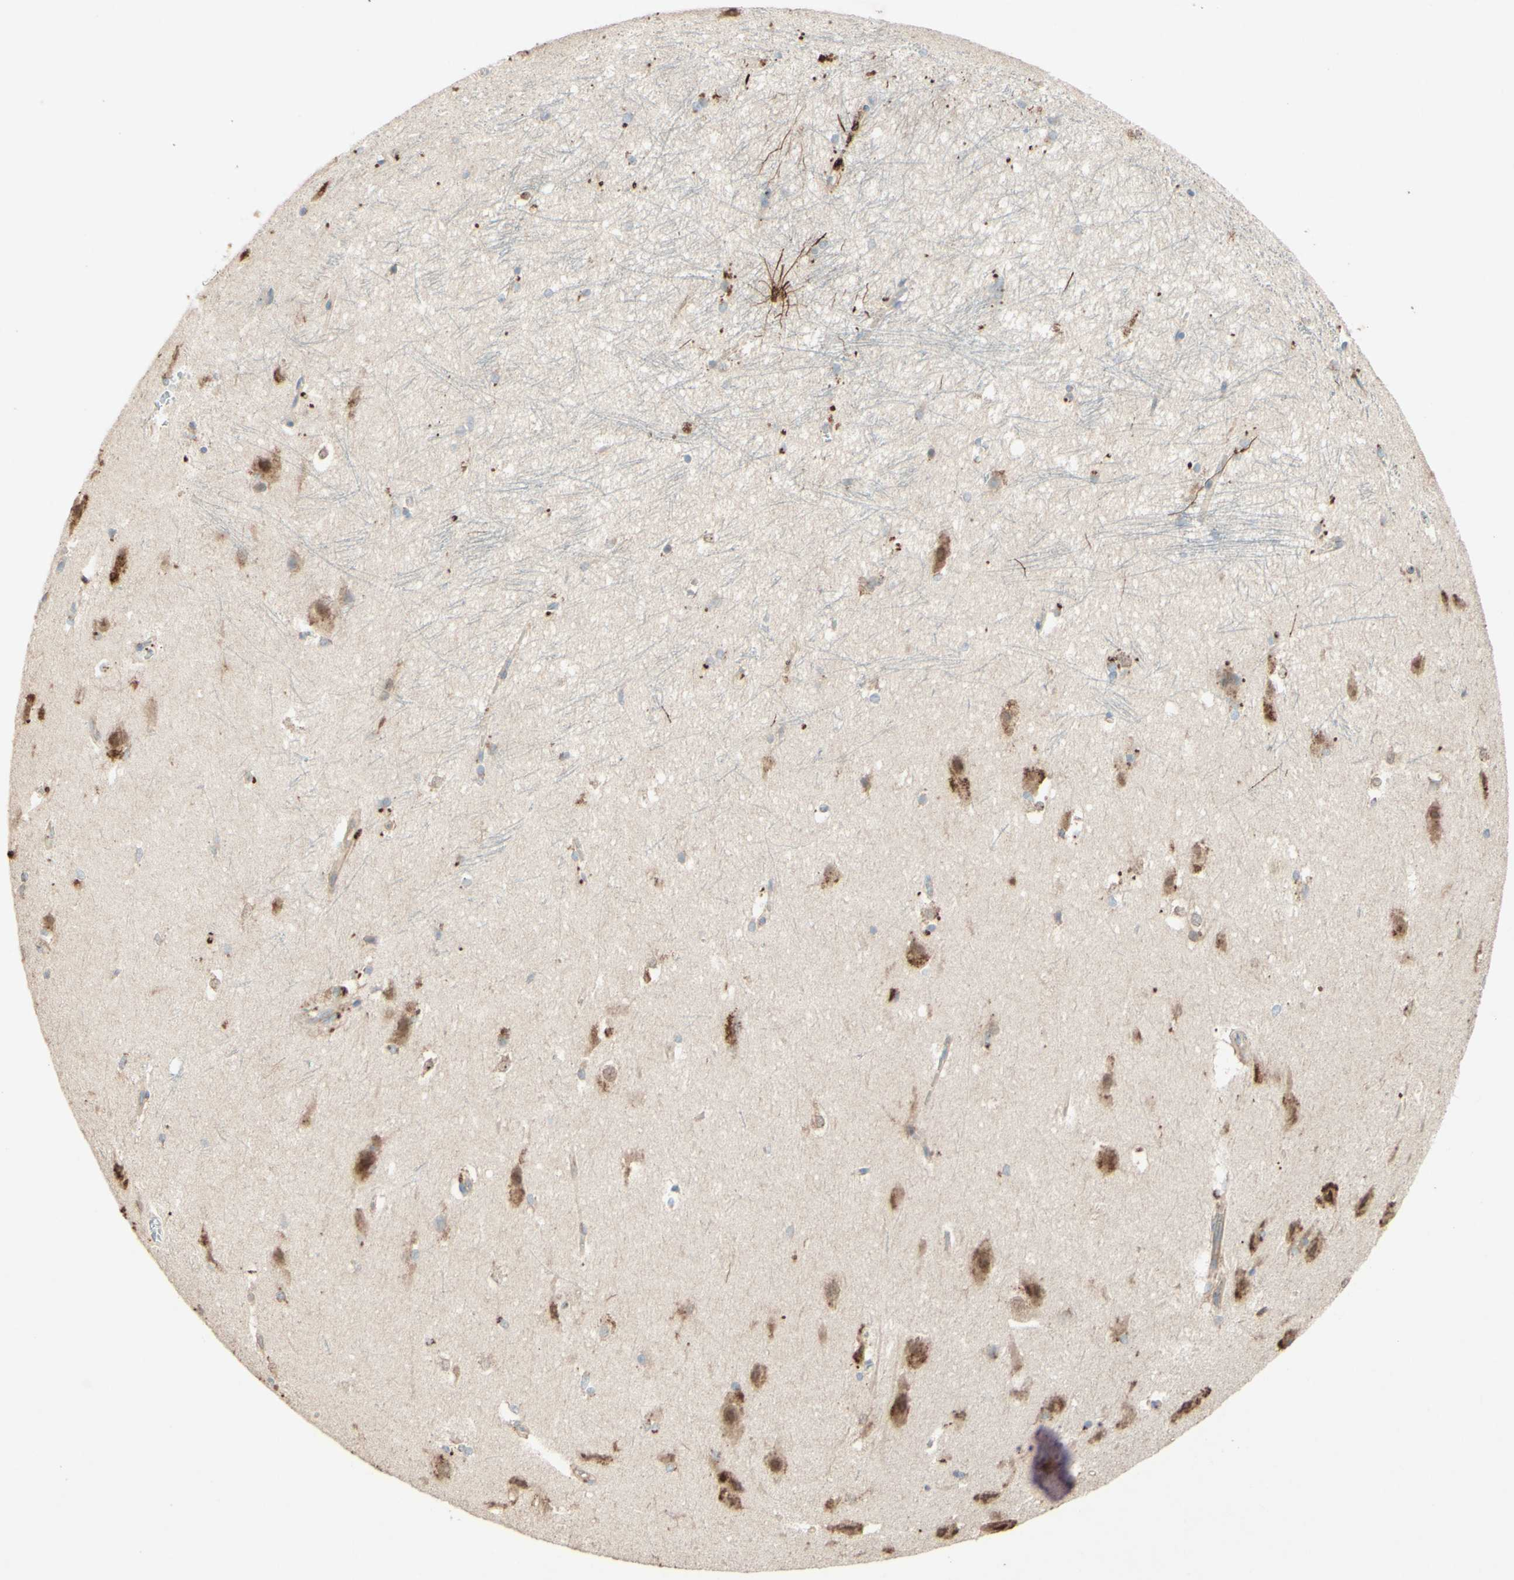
{"staining": {"intensity": "weak", "quantity": "<25%", "location": "cytoplasmic/membranous"}, "tissue": "hippocampus", "cell_type": "Glial cells", "image_type": "normal", "snomed": [{"axis": "morphology", "description": "Normal tissue, NOS"}, {"axis": "topography", "description": "Hippocampus"}], "caption": "Immunohistochemistry (IHC) image of benign hippocampus stained for a protein (brown), which shows no positivity in glial cells.", "gene": "MTM1", "patient": {"sex": "female", "age": 19}}